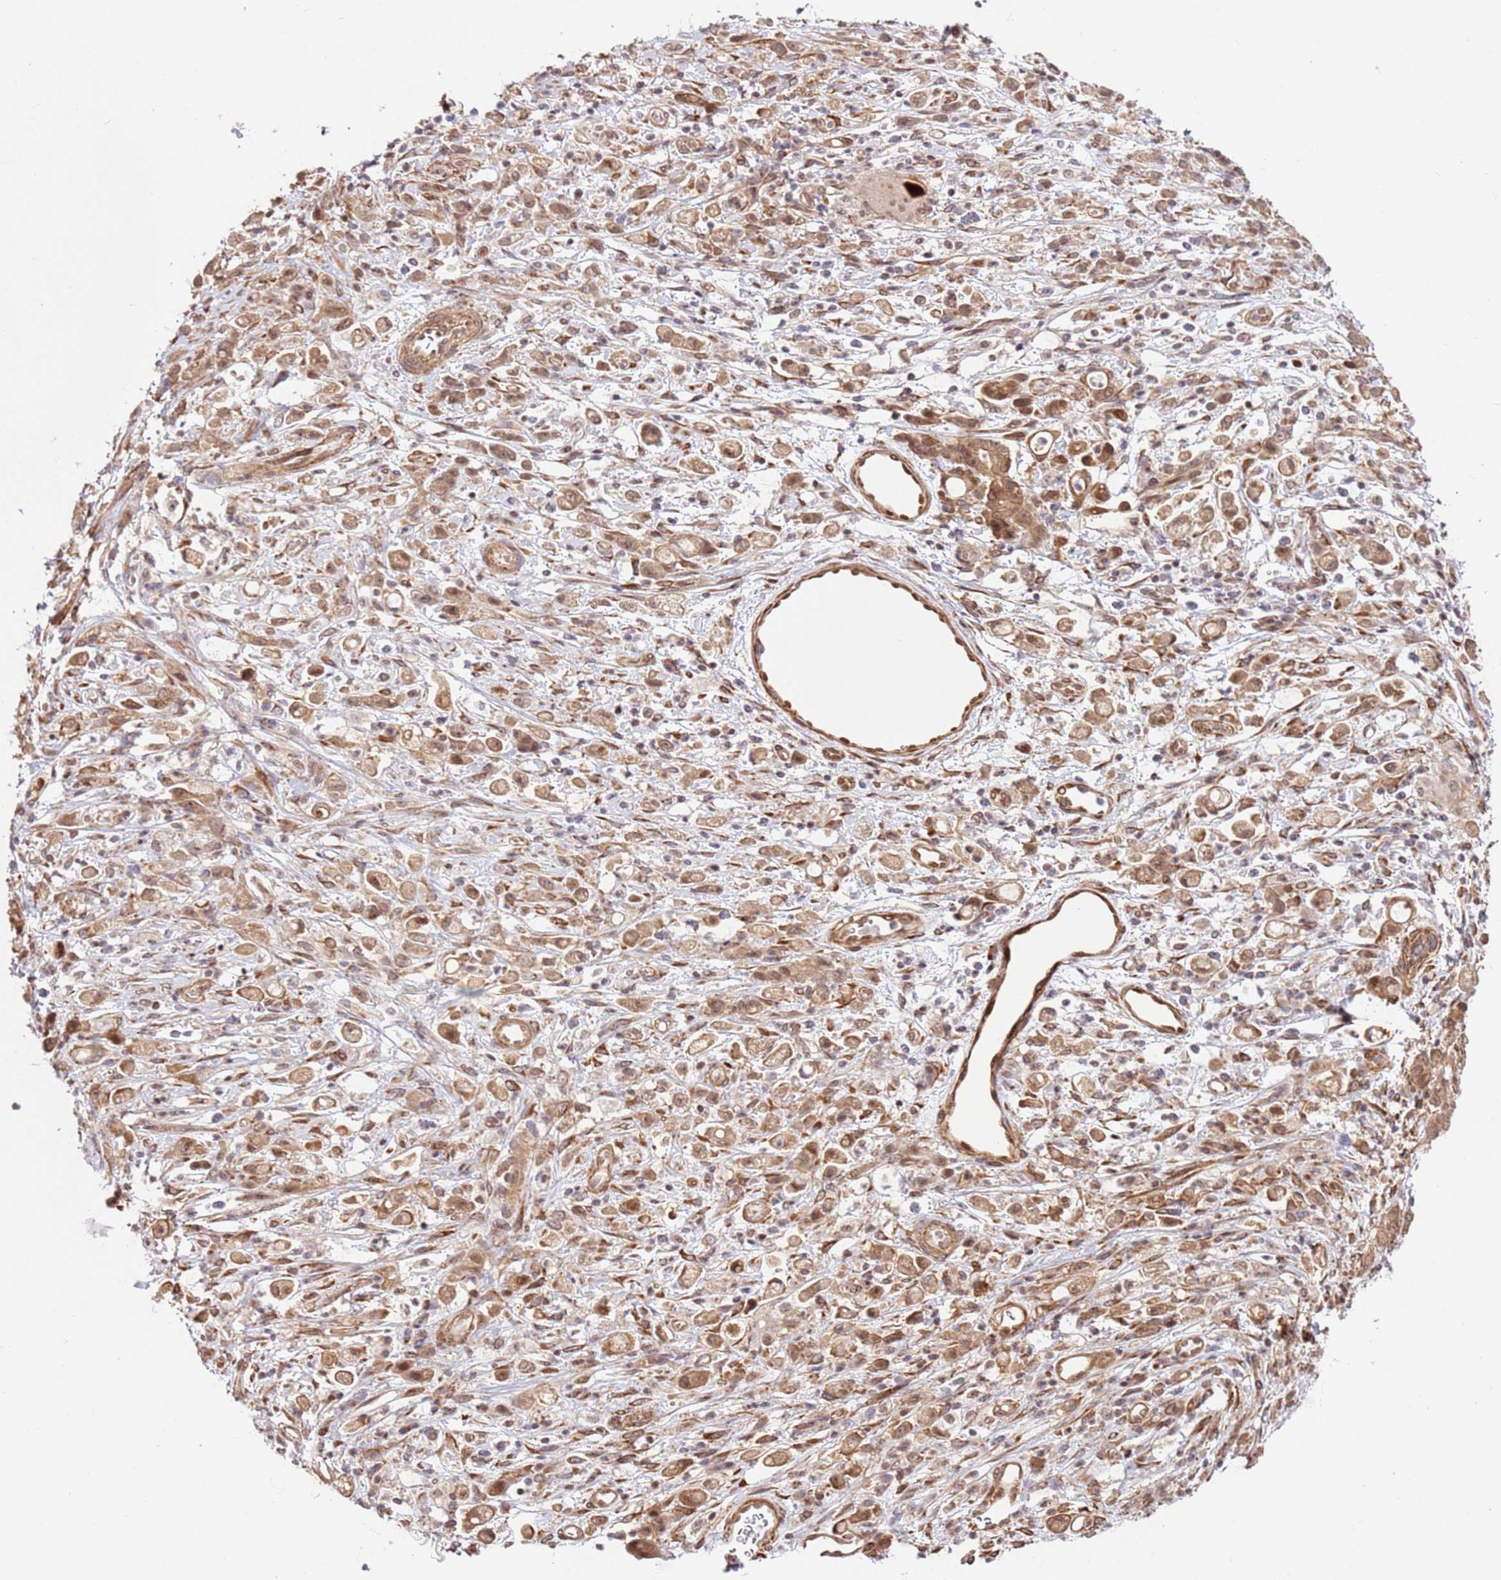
{"staining": {"intensity": "moderate", "quantity": ">75%", "location": "cytoplasmic/membranous"}, "tissue": "stomach cancer", "cell_type": "Tumor cells", "image_type": "cancer", "snomed": [{"axis": "morphology", "description": "Adenocarcinoma, NOS"}, {"axis": "topography", "description": "Stomach"}], "caption": "An image of human stomach adenocarcinoma stained for a protein displays moderate cytoplasmic/membranous brown staining in tumor cells.", "gene": "DCAF4", "patient": {"sex": "female", "age": 60}}